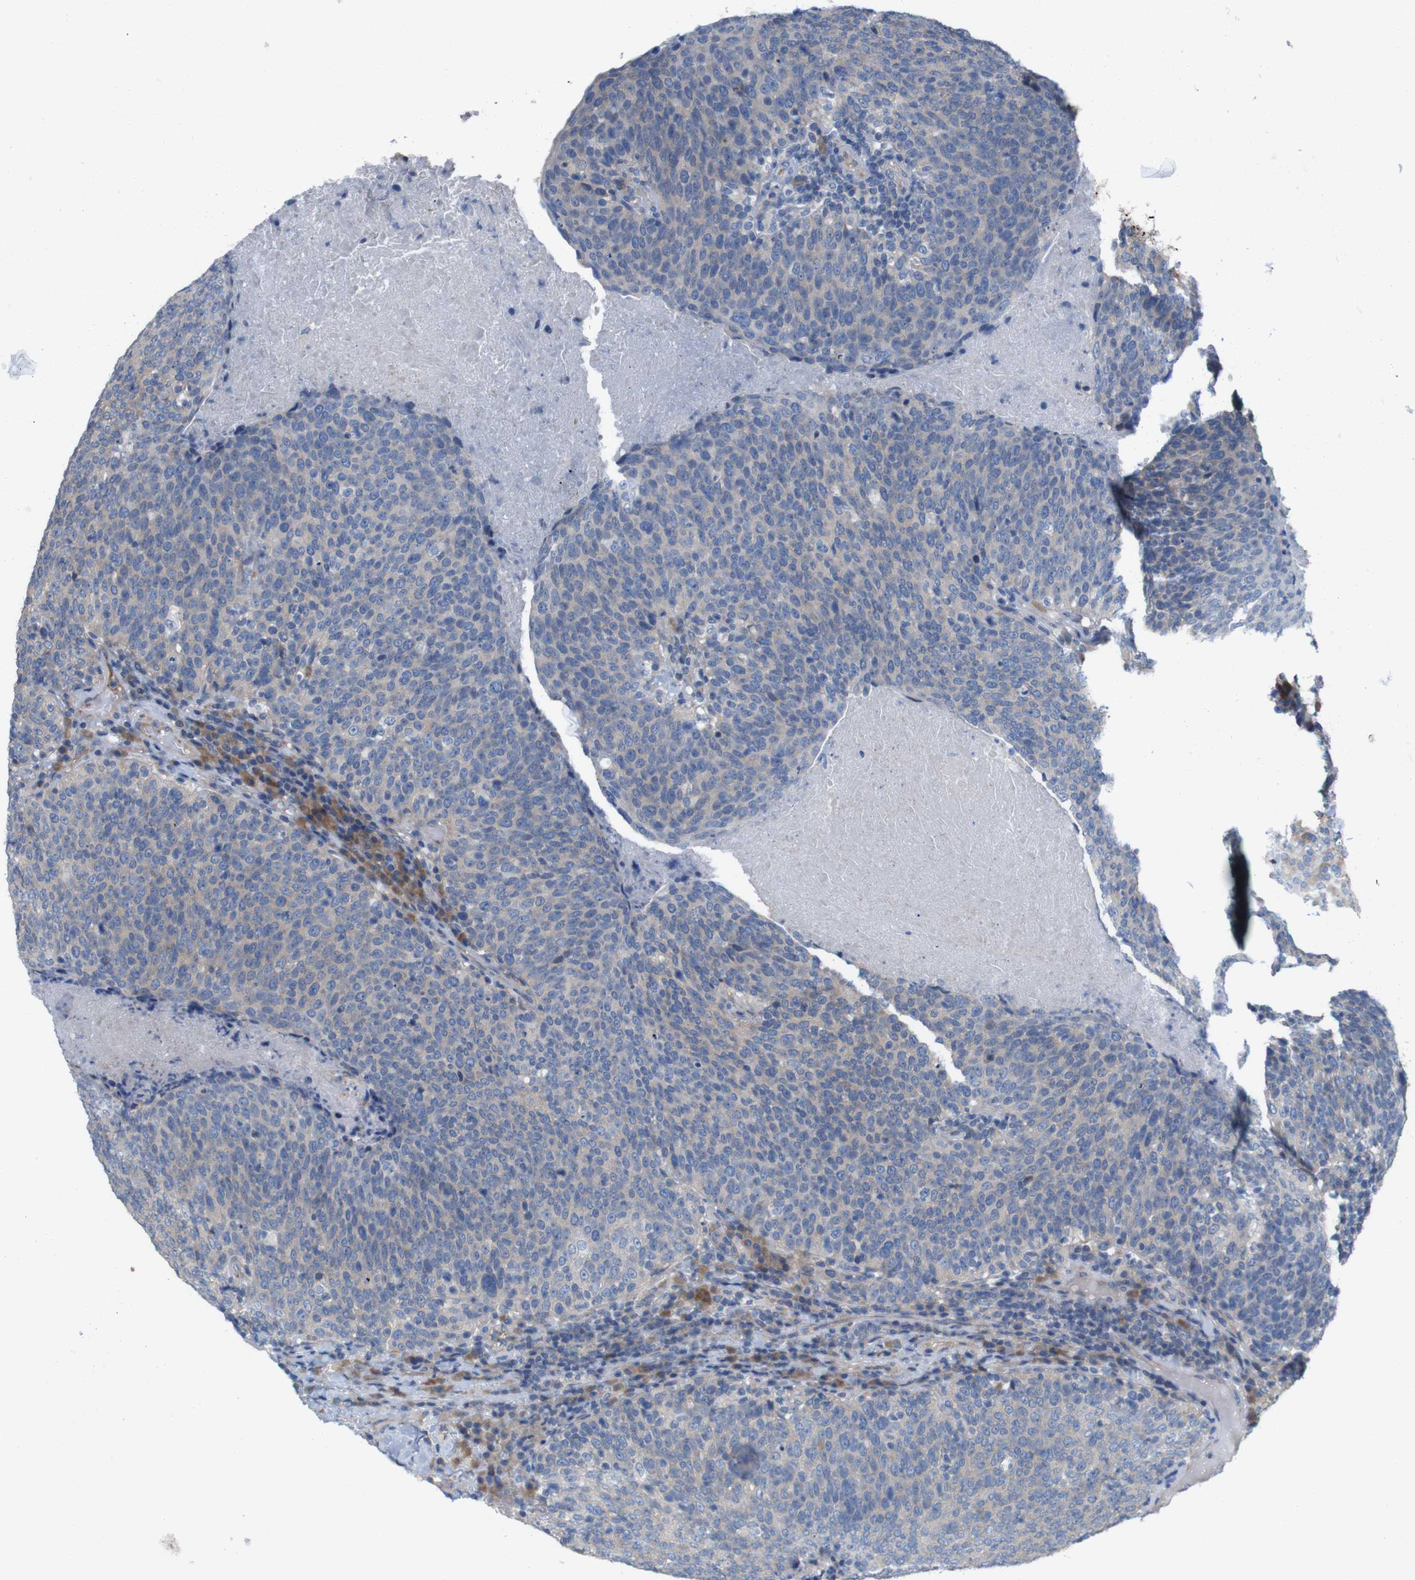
{"staining": {"intensity": "negative", "quantity": "none", "location": "none"}, "tissue": "head and neck cancer", "cell_type": "Tumor cells", "image_type": "cancer", "snomed": [{"axis": "morphology", "description": "Squamous cell carcinoma, NOS"}, {"axis": "morphology", "description": "Squamous cell carcinoma, metastatic, NOS"}, {"axis": "topography", "description": "Lymph node"}, {"axis": "topography", "description": "Head-Neck"}], "caption": "Tumor cells are negative for brown protein staining in head and neck cancer (metastatic squamous cell carcinoma). (Brightfield microscopy of DAB (3,3'-diaminobenzidine) IHC at high magnification).", "gene": "MYEOV", "patient": {"sex": "male", "age": 62}}